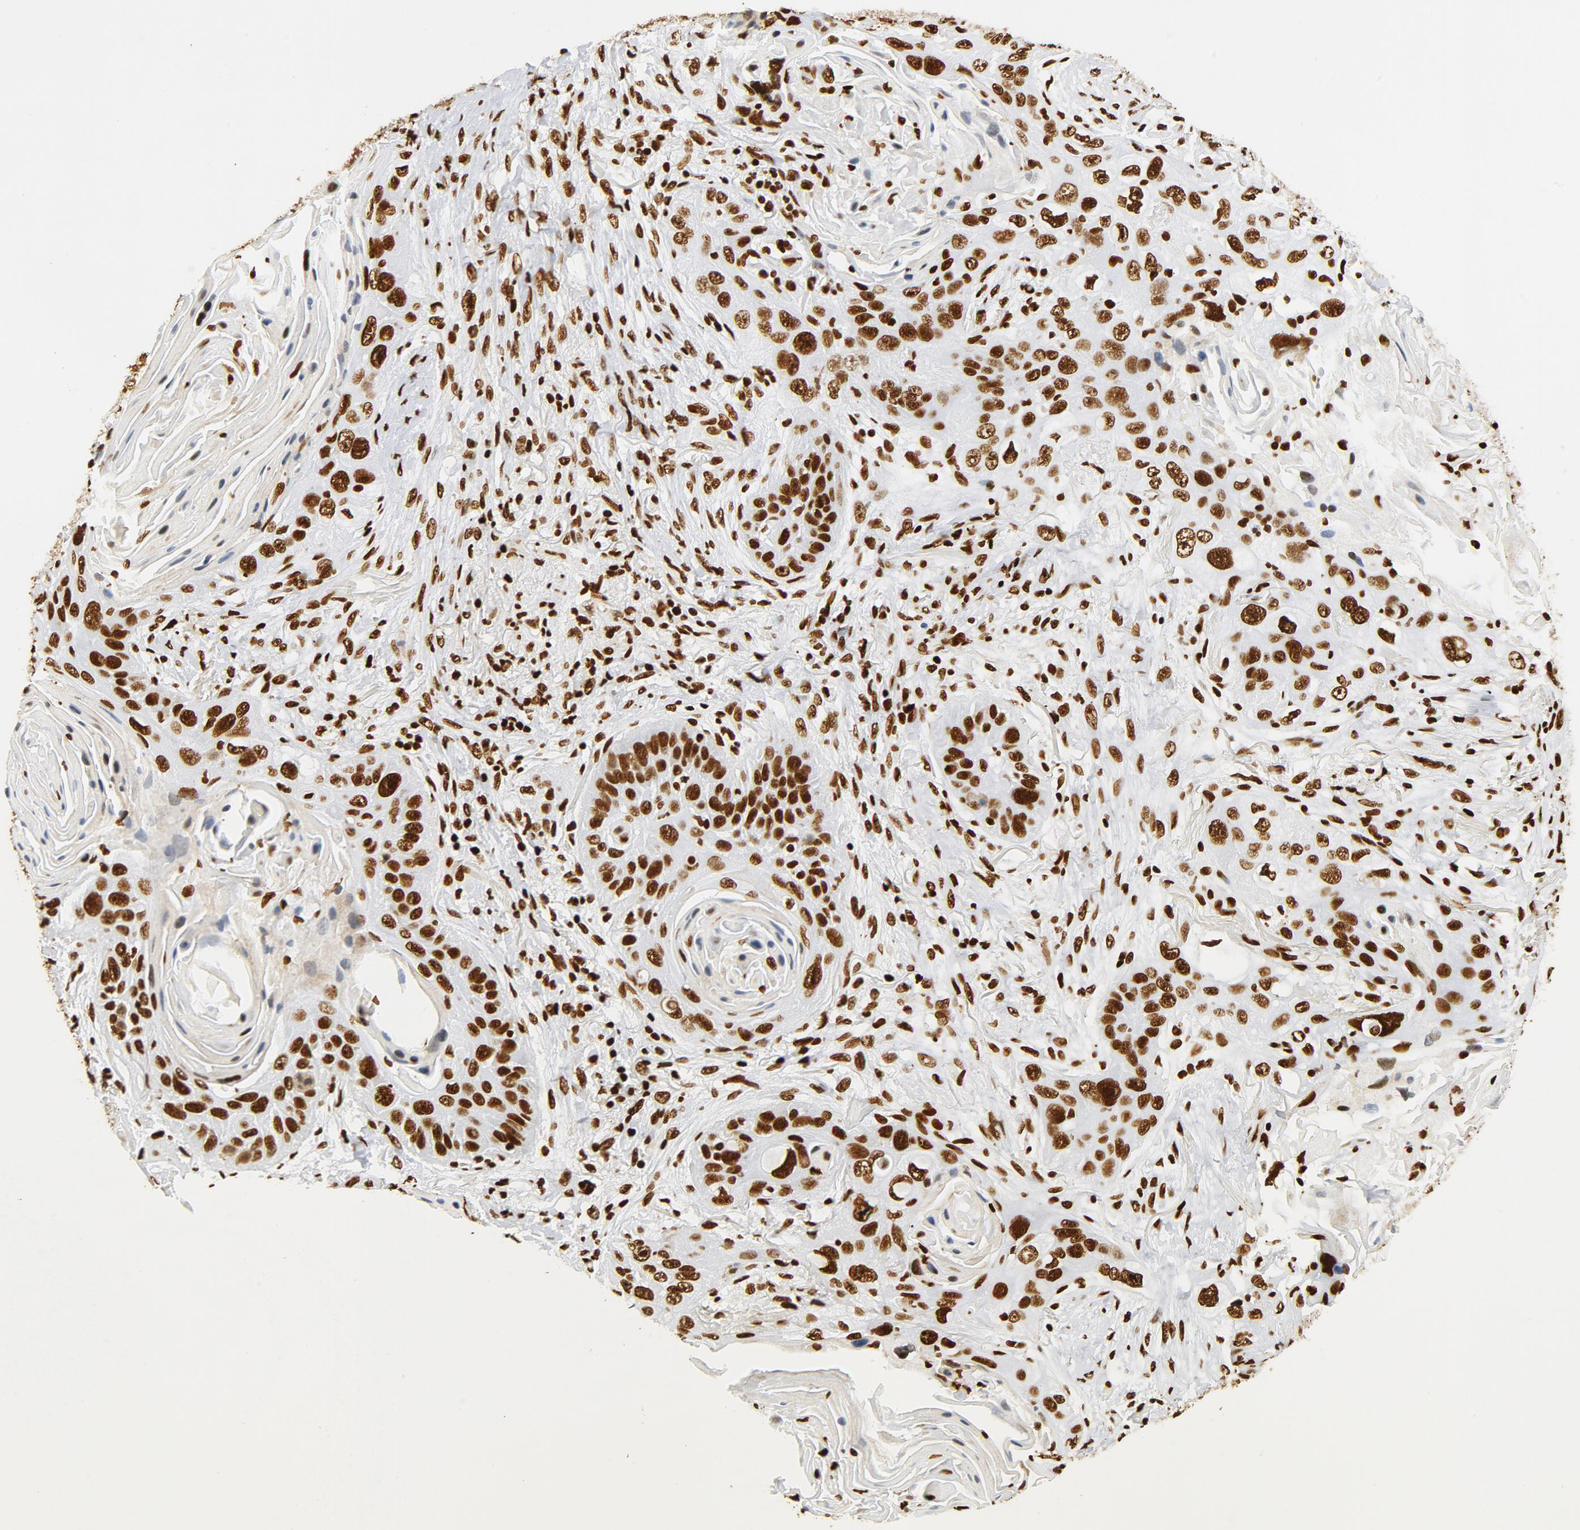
{"staining": {"intensity": "strong", "quantity": ">75%", "location": "nuclear"}, "tissue": "lung cancer", "cell_type": "Tumor cells", "image_type": "cancer", "snomed": [{"axis": "morphology", "description": "Squamous cell carcinoma, NOS"}, {"axis": "topography", "description": "Lung"}], "caption": "Strong nuclear expression is identified in about >75% of tumor cells in squamous cell carcinoma (lung).", "gene": "XRCC6", "patient": {"sex": "female", "age": 67}}